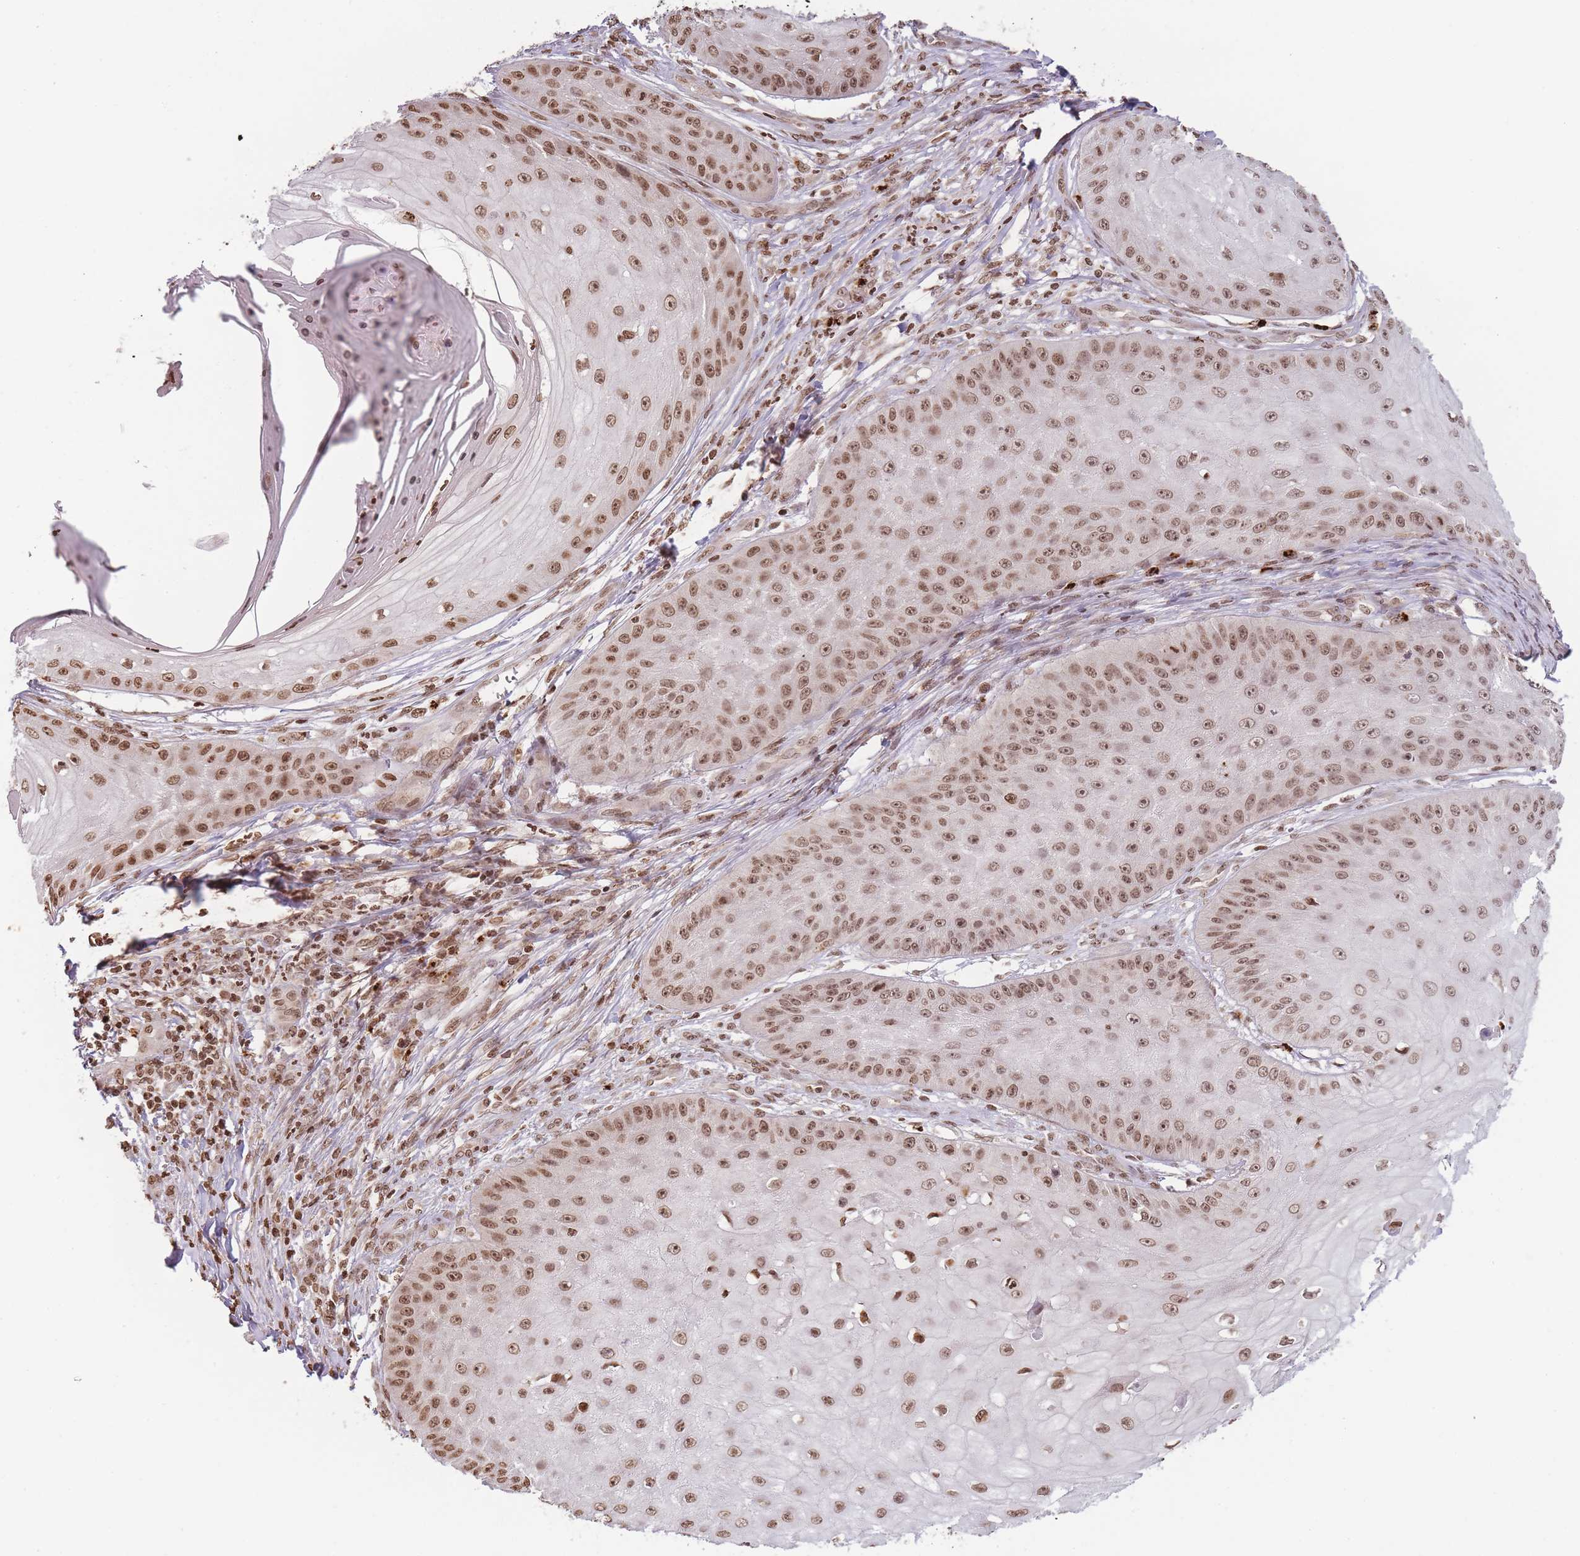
{"staining": {"intensity": "moderate", "quantity": ">75%", "location": "nuclear"}, "tissue": "skin cancer", "cell_type": "Tumor cells", "image_type": "cancer", "snomed": [{"axis": "morphology", "description": "Squamous cell carcinoma, NOS"}, {"axis": "topography", "description": "Skin"}], "caption": "A brown stain shows moderate nuclear positivity of a protein in skin cancer (squamous cell carcinoma) tumor cells. (Brightfield microscopy of DAB IHC at high magnification).", "gene": "WWTR1", "patient": {"sex": "male", "age": 70}}